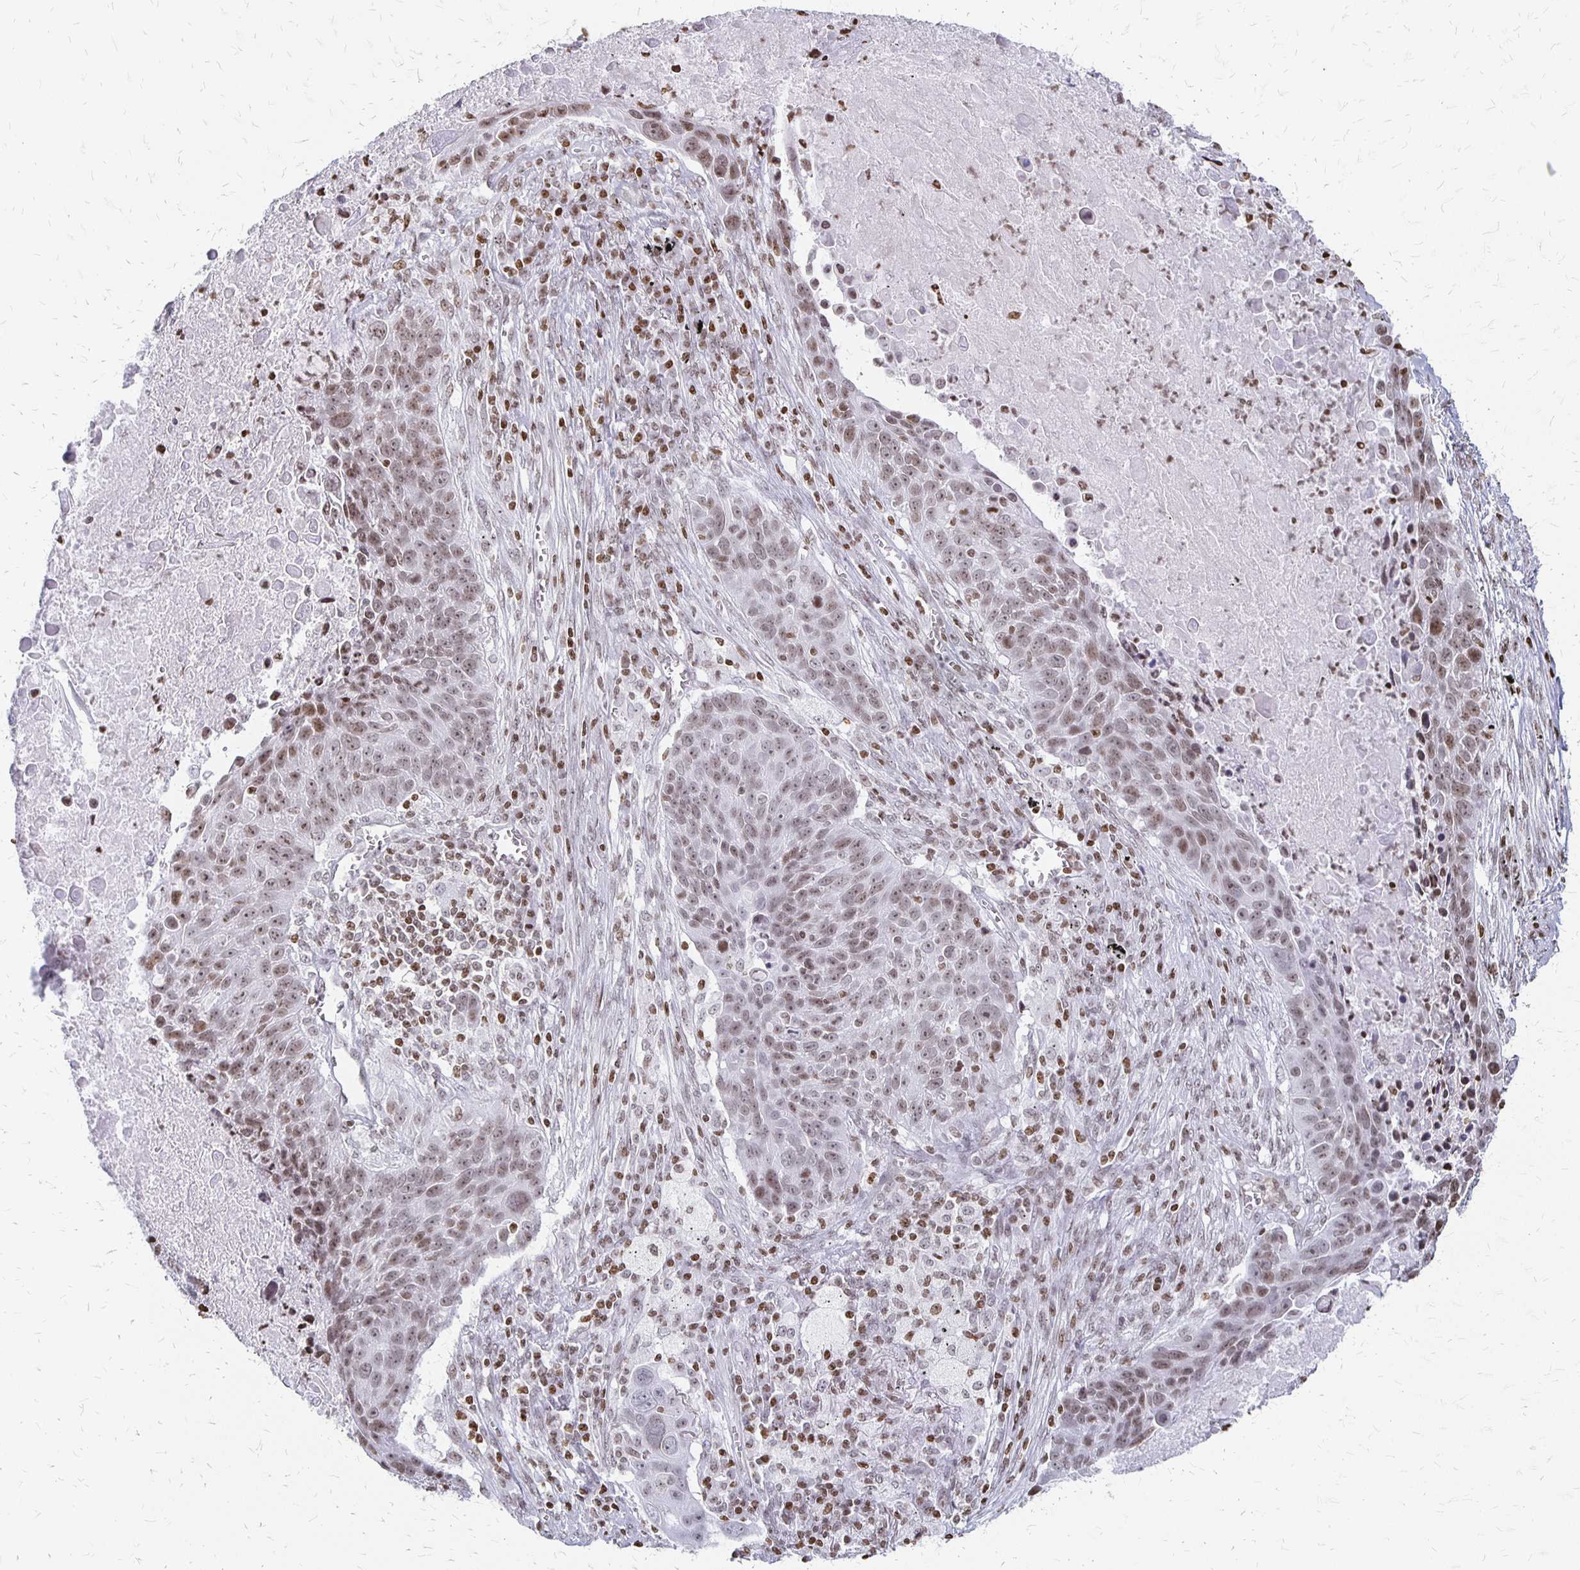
{"staining": {"intensity": "weak", "quantity": ">75%", "location": "nuclear"}, "tissue": "lung cancer", "cell_type": "Tumor cells", "image_type": "cancer", "snomed": [{"axis": "morphology", "description": "Squamous cell carcinoma, NOS"}, {"axis": "topography", "description": "Lung"}], "caption": "Protein expression by immunohistochemistry (IHC) displays weak nuclear expression in about >75% of tumor cells in lung cancer (squamous cell carcinoma). Using DAB (3,3'-diaminobenzidine) (brown) and hematoxylin (blue) stains, captured at high magnification using brightfield microscopy.", "gene": "ZNF280C", "patient": {"sex": "male", "age": 78}}